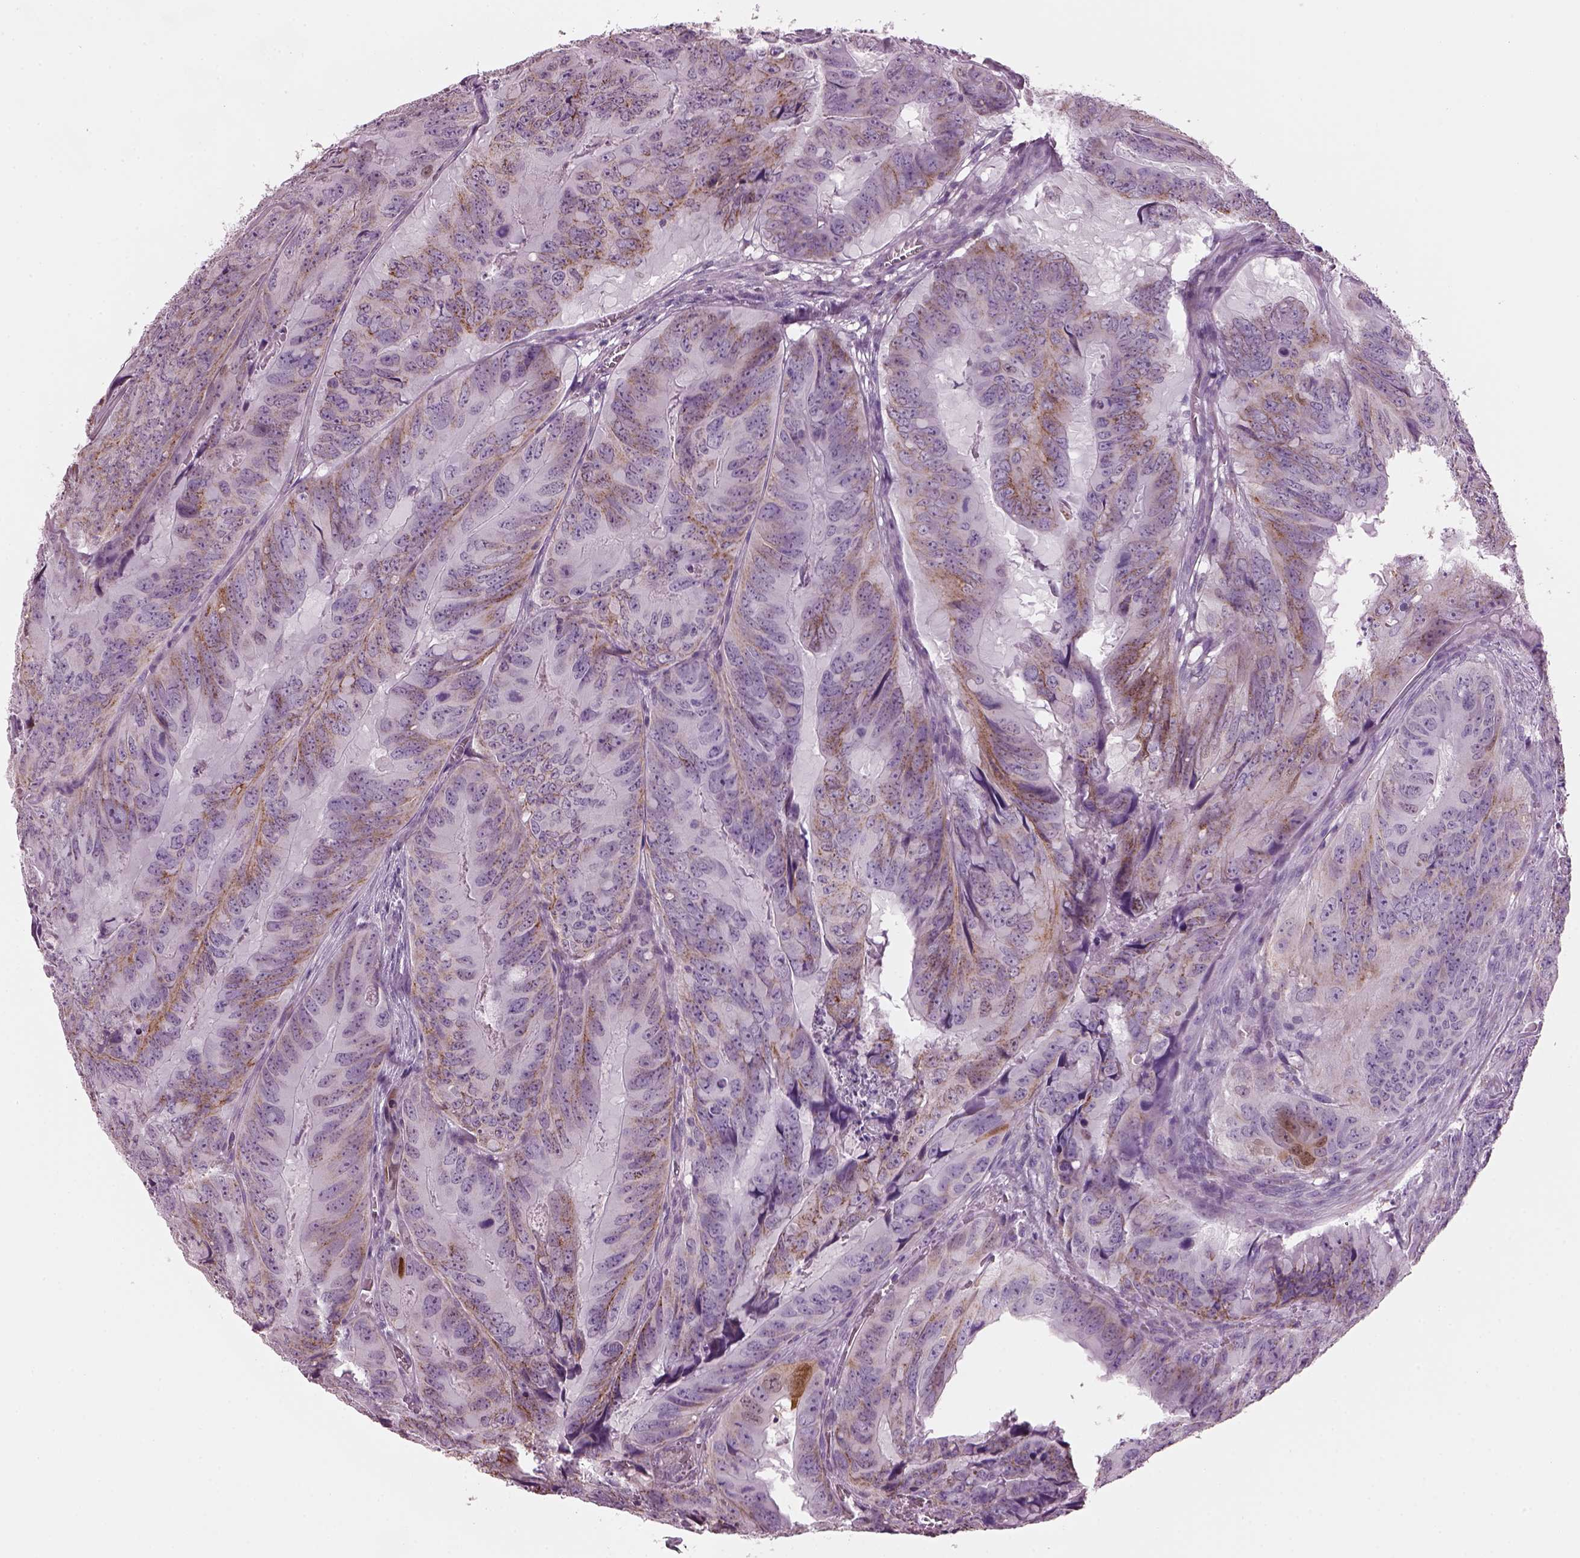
{"staining": {"intensity": "moderate", "quantity": "25%-75%", "location": "cytoplasmic/membranous"}, "tissue": "colorectal cancer", "cell_type": "Tumor cells", "image_type": "cancer", "snomed": [{"axis": "morphology", "description": "Adenocarcinoma, NOS"}, {"axis": "topography", "description": "Colon"}], "caption": "There is medium levels of moderate cytoplasmic/membranous staining in tumor cells of adenocarcinoma (colorectal), as demonstrated by immunohistochemical staining (brown color).", "gene": "PRR9", "patient": {"sex": "male", "age": 79}}